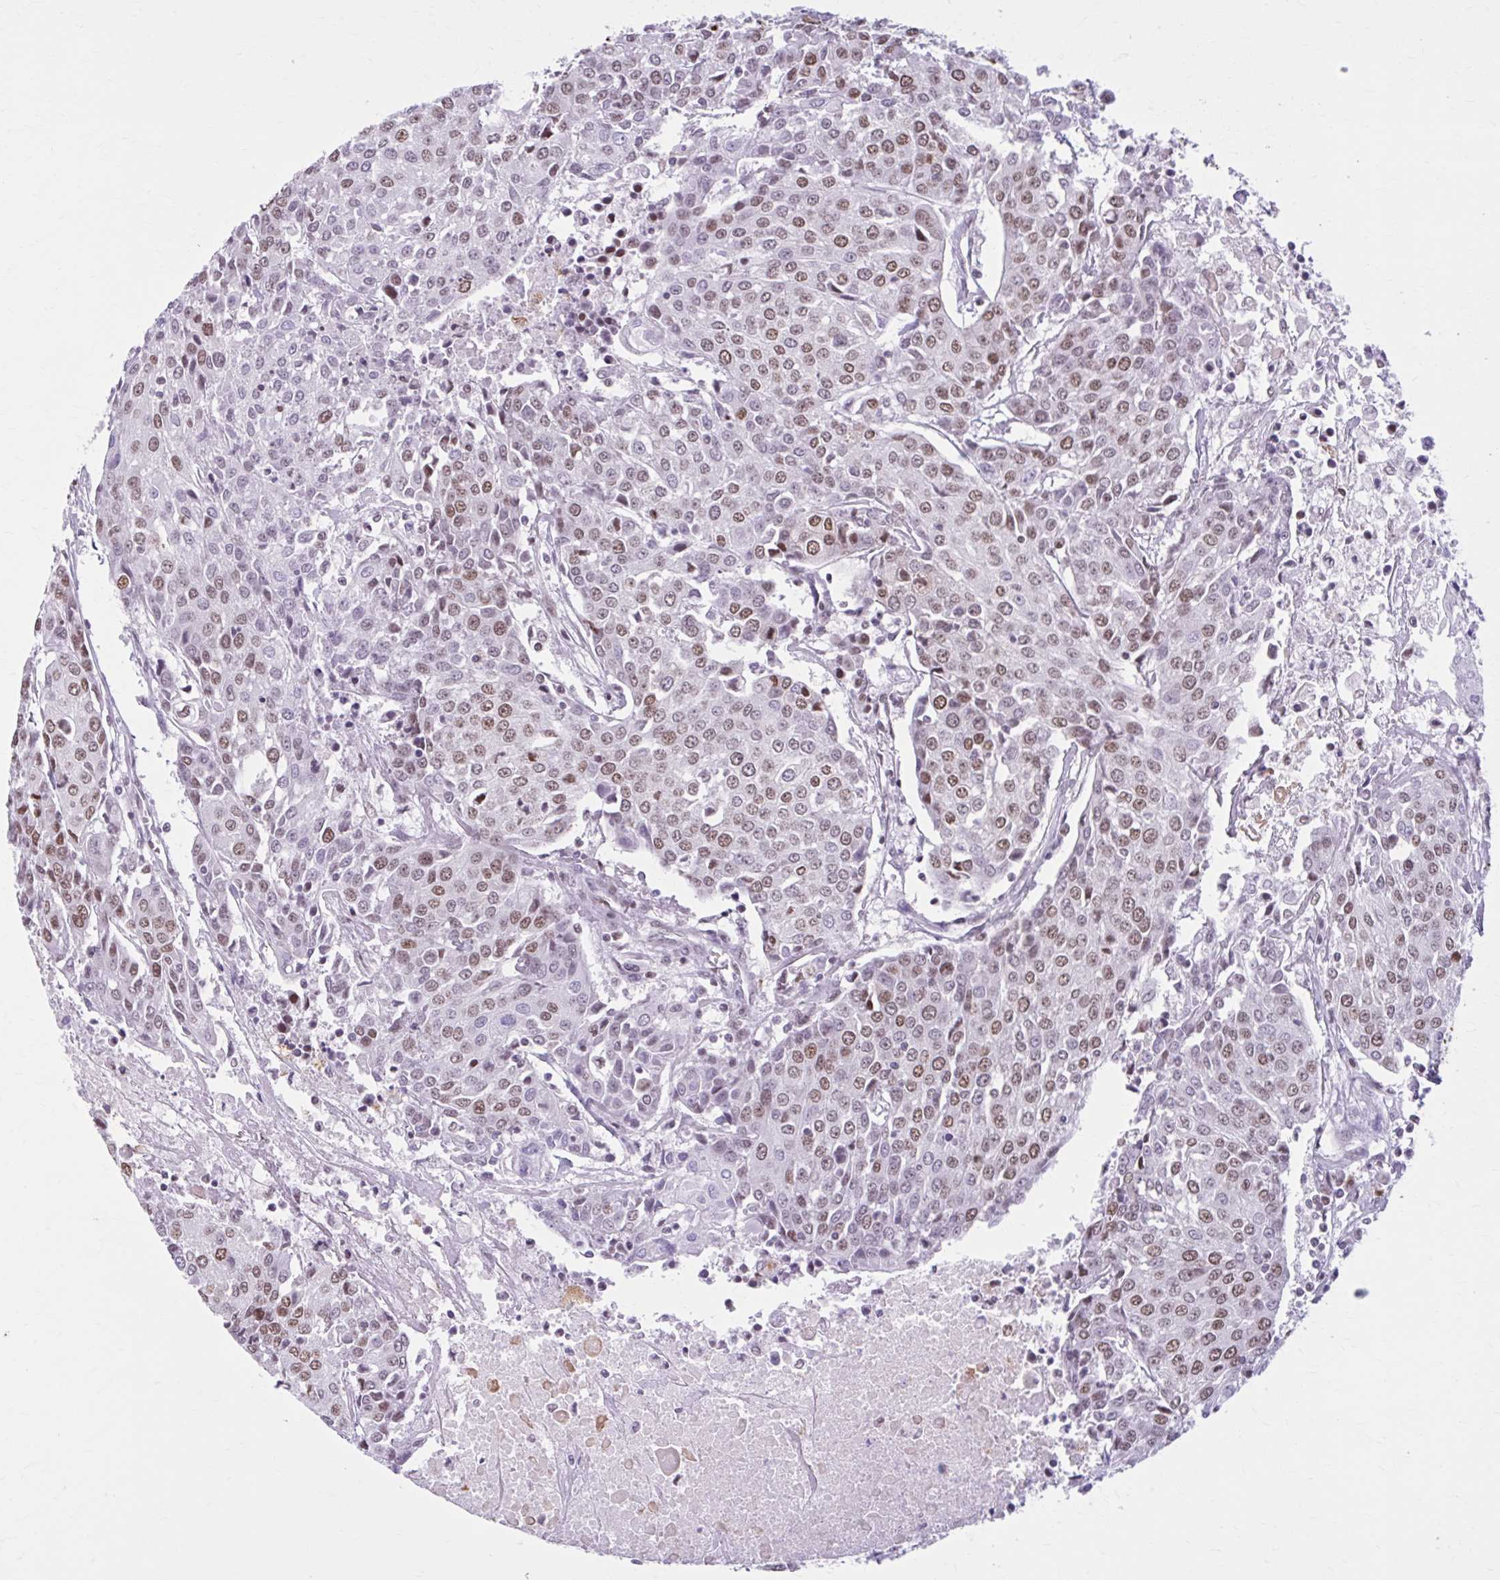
{"staining": {"intensity": "moderate", "quantity": ">75%", "location": "nuclear"}, "tissue": "urothelial cancer", "cell_type": "Tumor cells", "image_type": "cancer", "snomed": [{"axis": "morphology", "description": "Urothelial carcinoma, High grade"}, {"axis": "topography", "description": "Urinary bladder"}], "caption": "Urothelial cancer stained with immunohistochemistry reveals moderate nuclear staining in about >75% of tumor cells.", "gene": "PABIR1", "patient": {"sex": "female", "age": 85}}